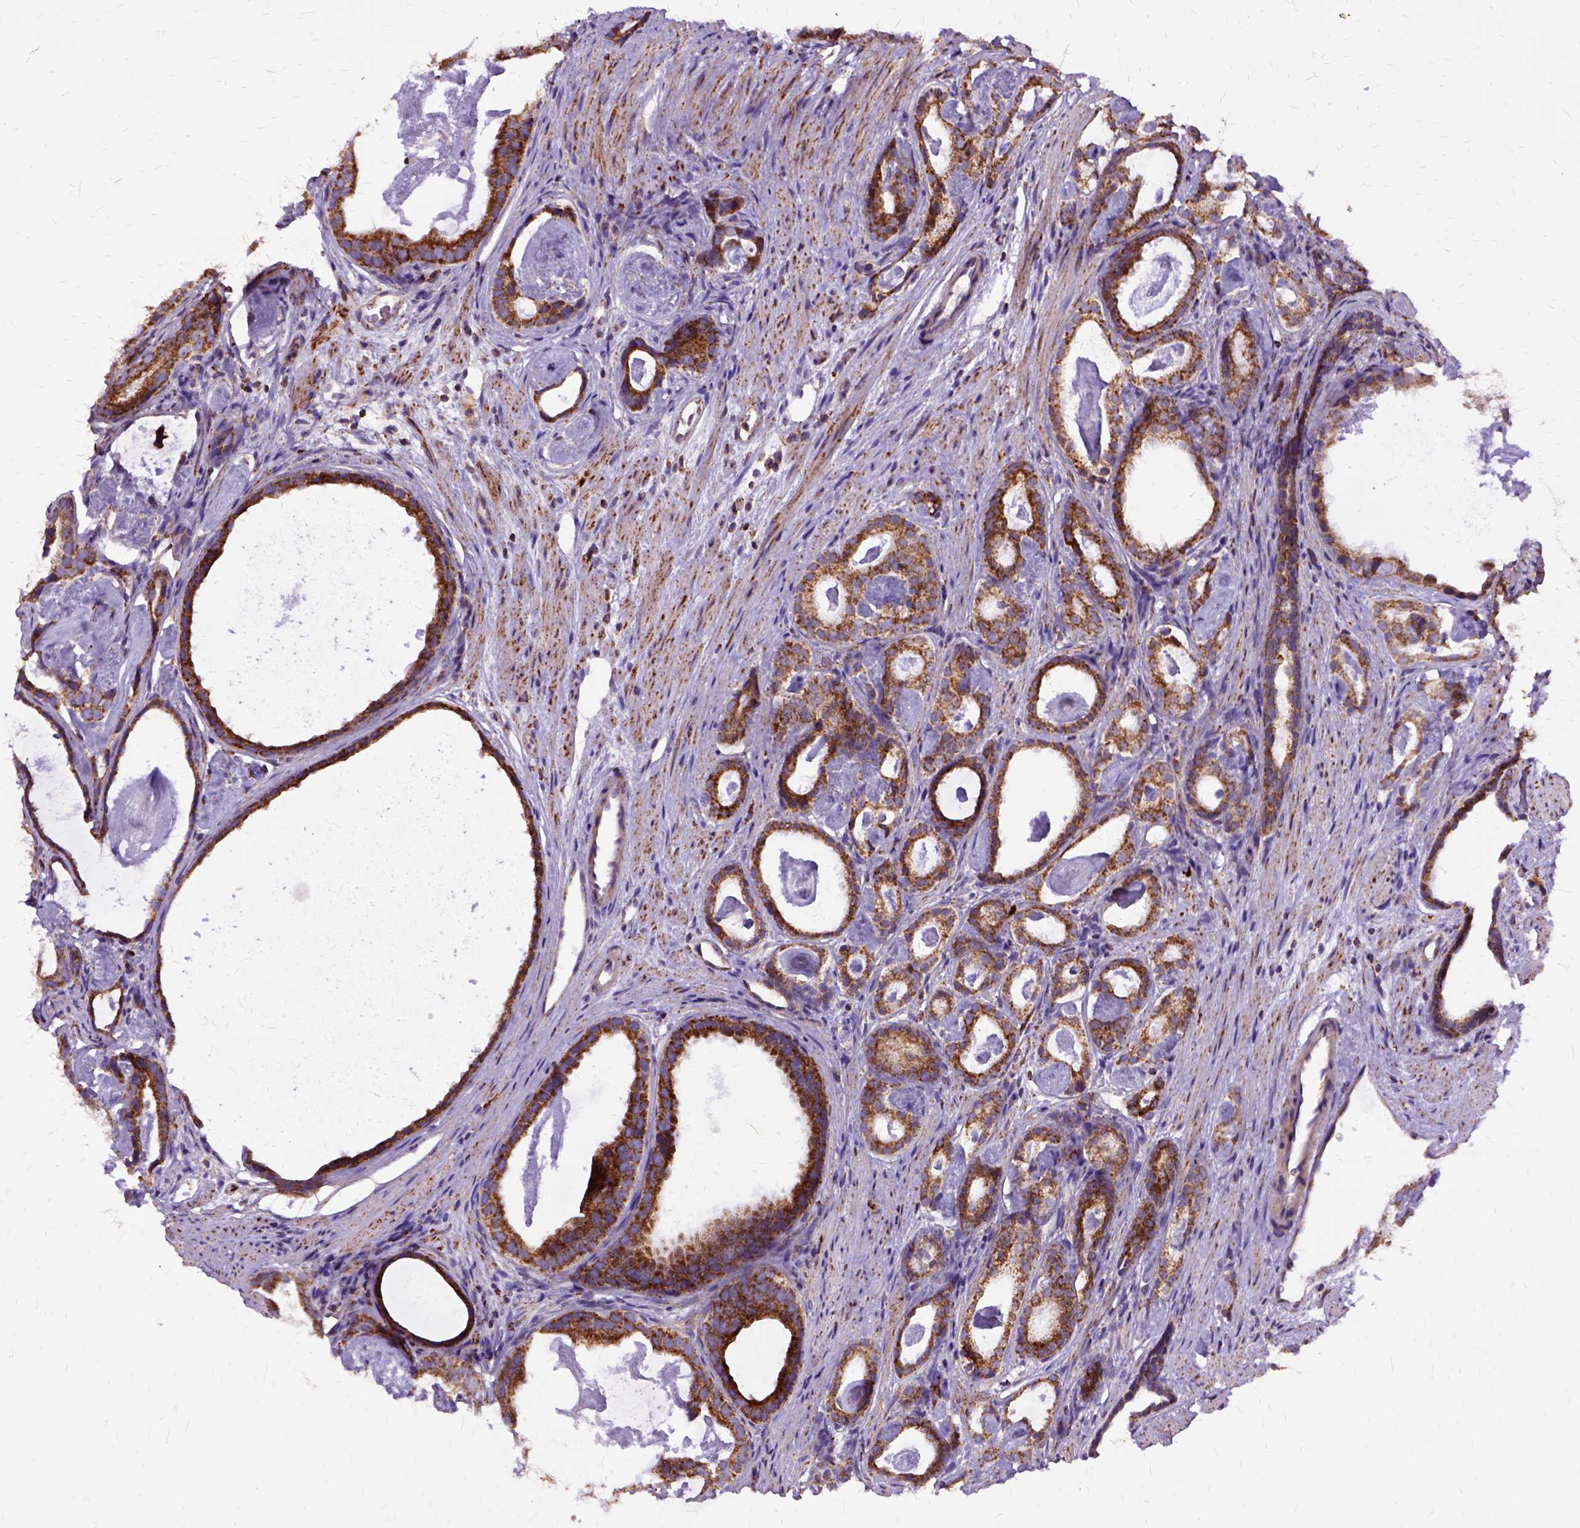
{"staining": {"intensity": "strong", "quantity": ">75%", "location": "cytoplasmic/membranous"}, "tissue": "prostate cancer", "cell_type": "Tumor cells", "image_type": "cancer", "snomed": [{"axis": "morphology", "description": "Adenocarcinoma, Low grade"}, {"axis": "topography", "description": "Prostate and seminal vesicle, NOS"}], "caption": "Prostate cancer stained with a protein marker exhibits strong staining in tumor cells.", "gene": "OXCT1", "patient": {"sex": "male", "age": 71}}